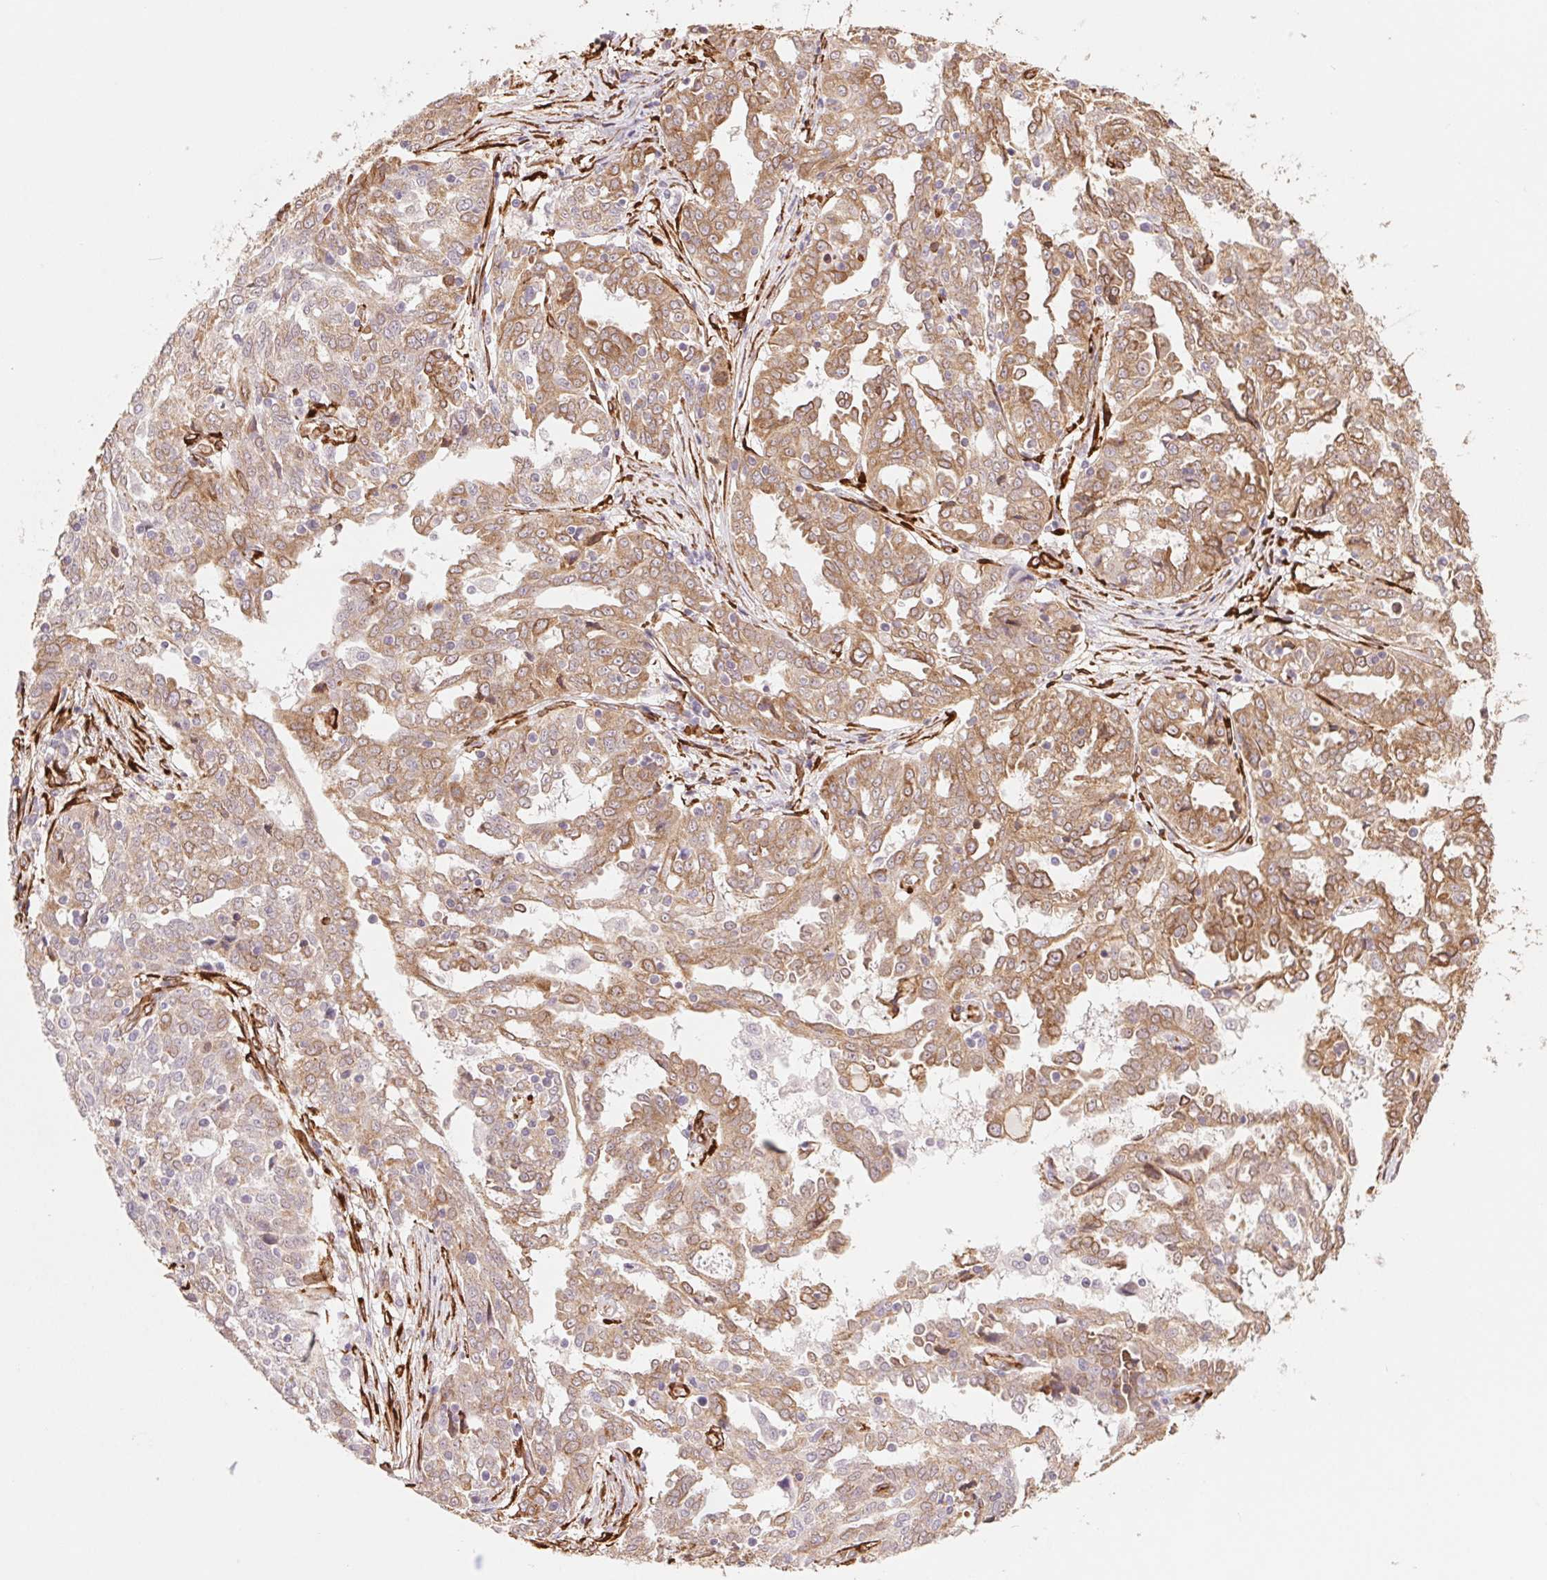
{"staining": {"intensity": "moderate", "quantity": ">75%", "location": "cytoplasmic/membranous"}, "tissue": "ovarian cancer", "cell_type": "Tumor cells", "image_type": "cancer", "snomed": [{"axis": "morphology", "description": "Cystadenocarcinoma, serous, NOS"}, {"axis": "topography", "description": "Ovary"}], "caption": "A histopathology image of human serous cystadenocarcinoma (ovarian) stained for a protein shows moderate cytoplasmic/membranous brown staining in tumor cells.", "gene": "FKBP10", "patient": {"sex": "female", "age": 67}}